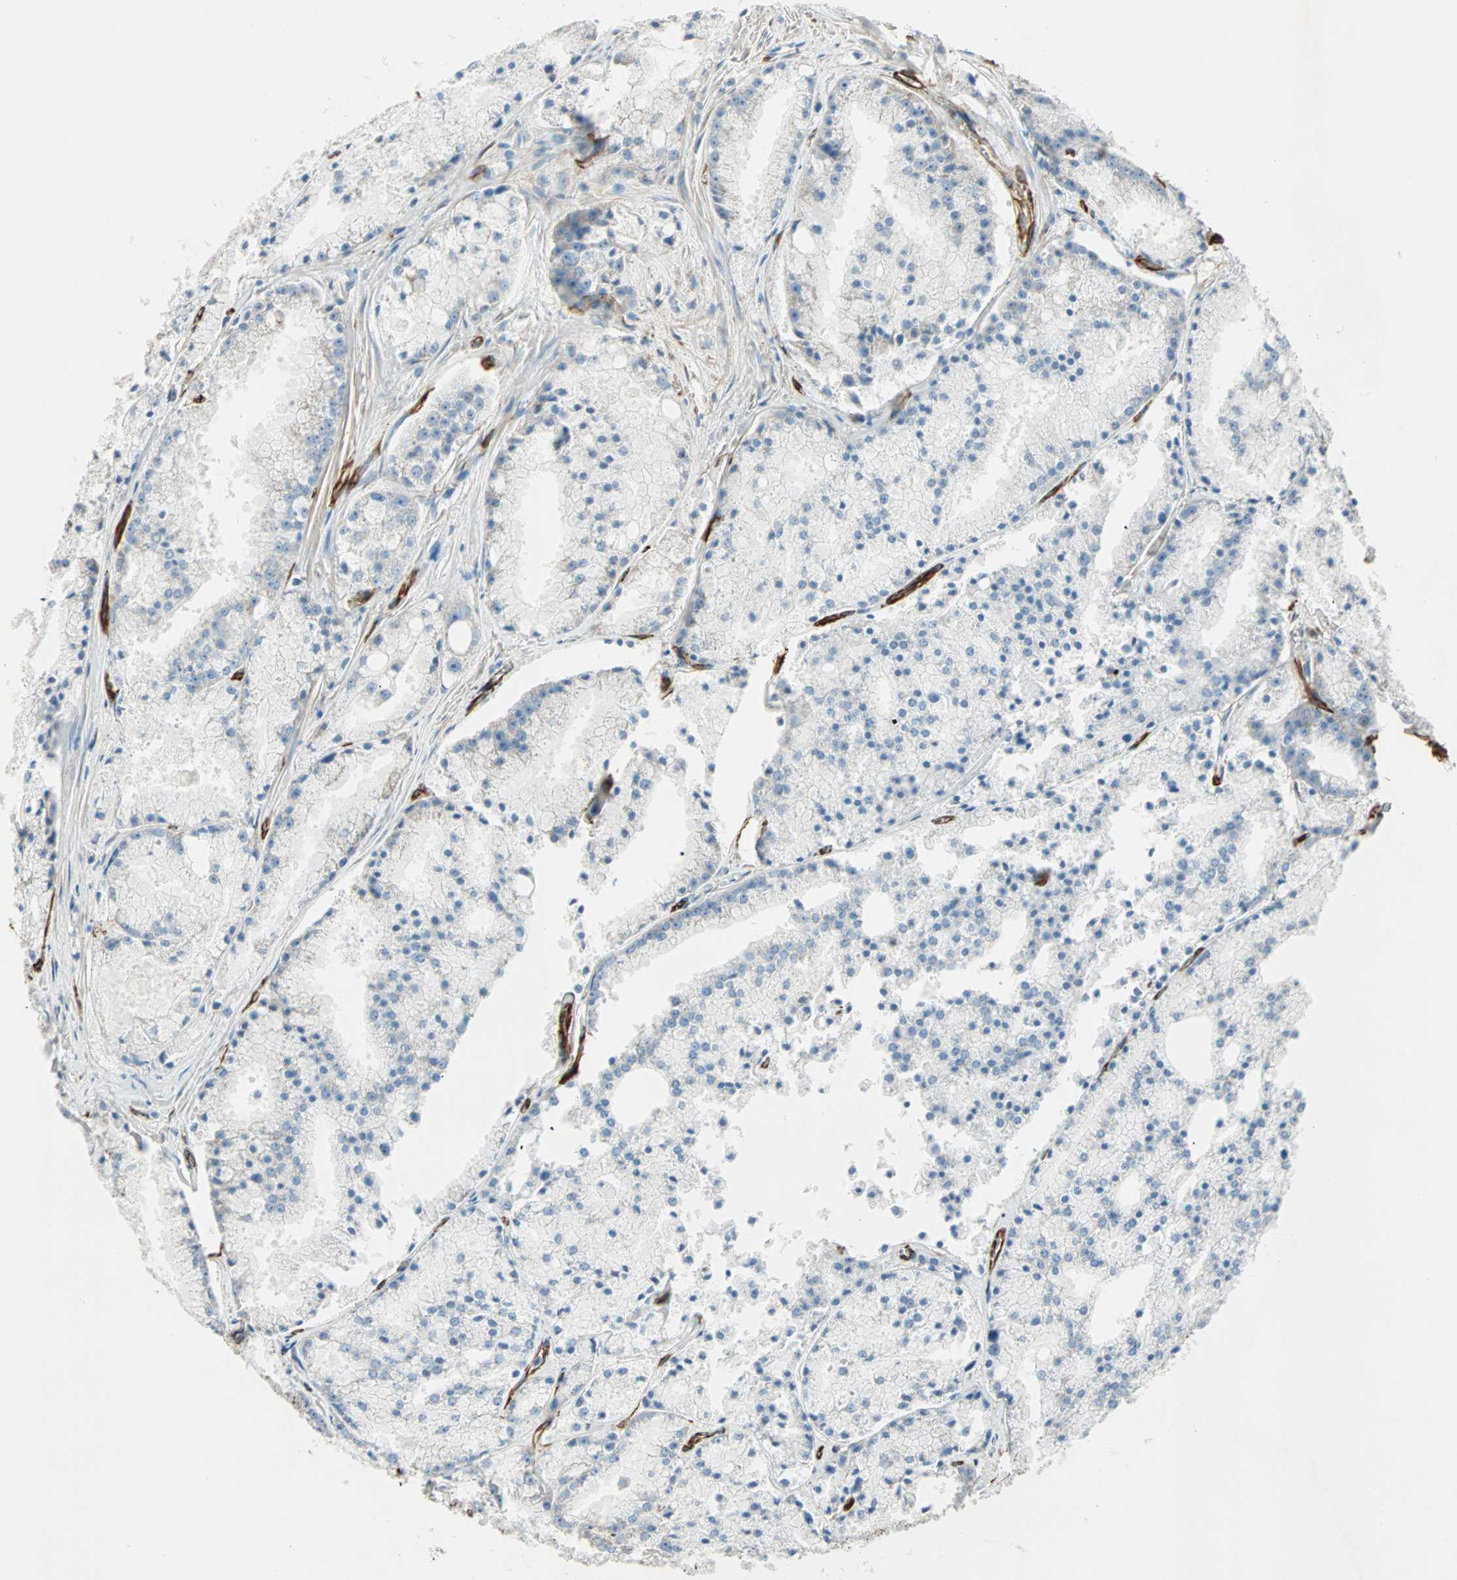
{"staining": {"intensity": "negative", "quantity": "none", "location": "none"}, "tissue": "prostate cancer", "cell_type": "Tumor cells", "image_type": "cancer", "snomed": [{"axis": "morphology", "description": "Adenocarcinoma, Low grade"}, {"axis": "topography", "description": "Prostate"}], "caption": "A photomicrograph of human prostate adenocarcinoma (low-grade) is negative for staining in tumor cells. Nuclei are stained in blue.", "gene": "NES", "patient": {"sex": "male", "age": 64}}